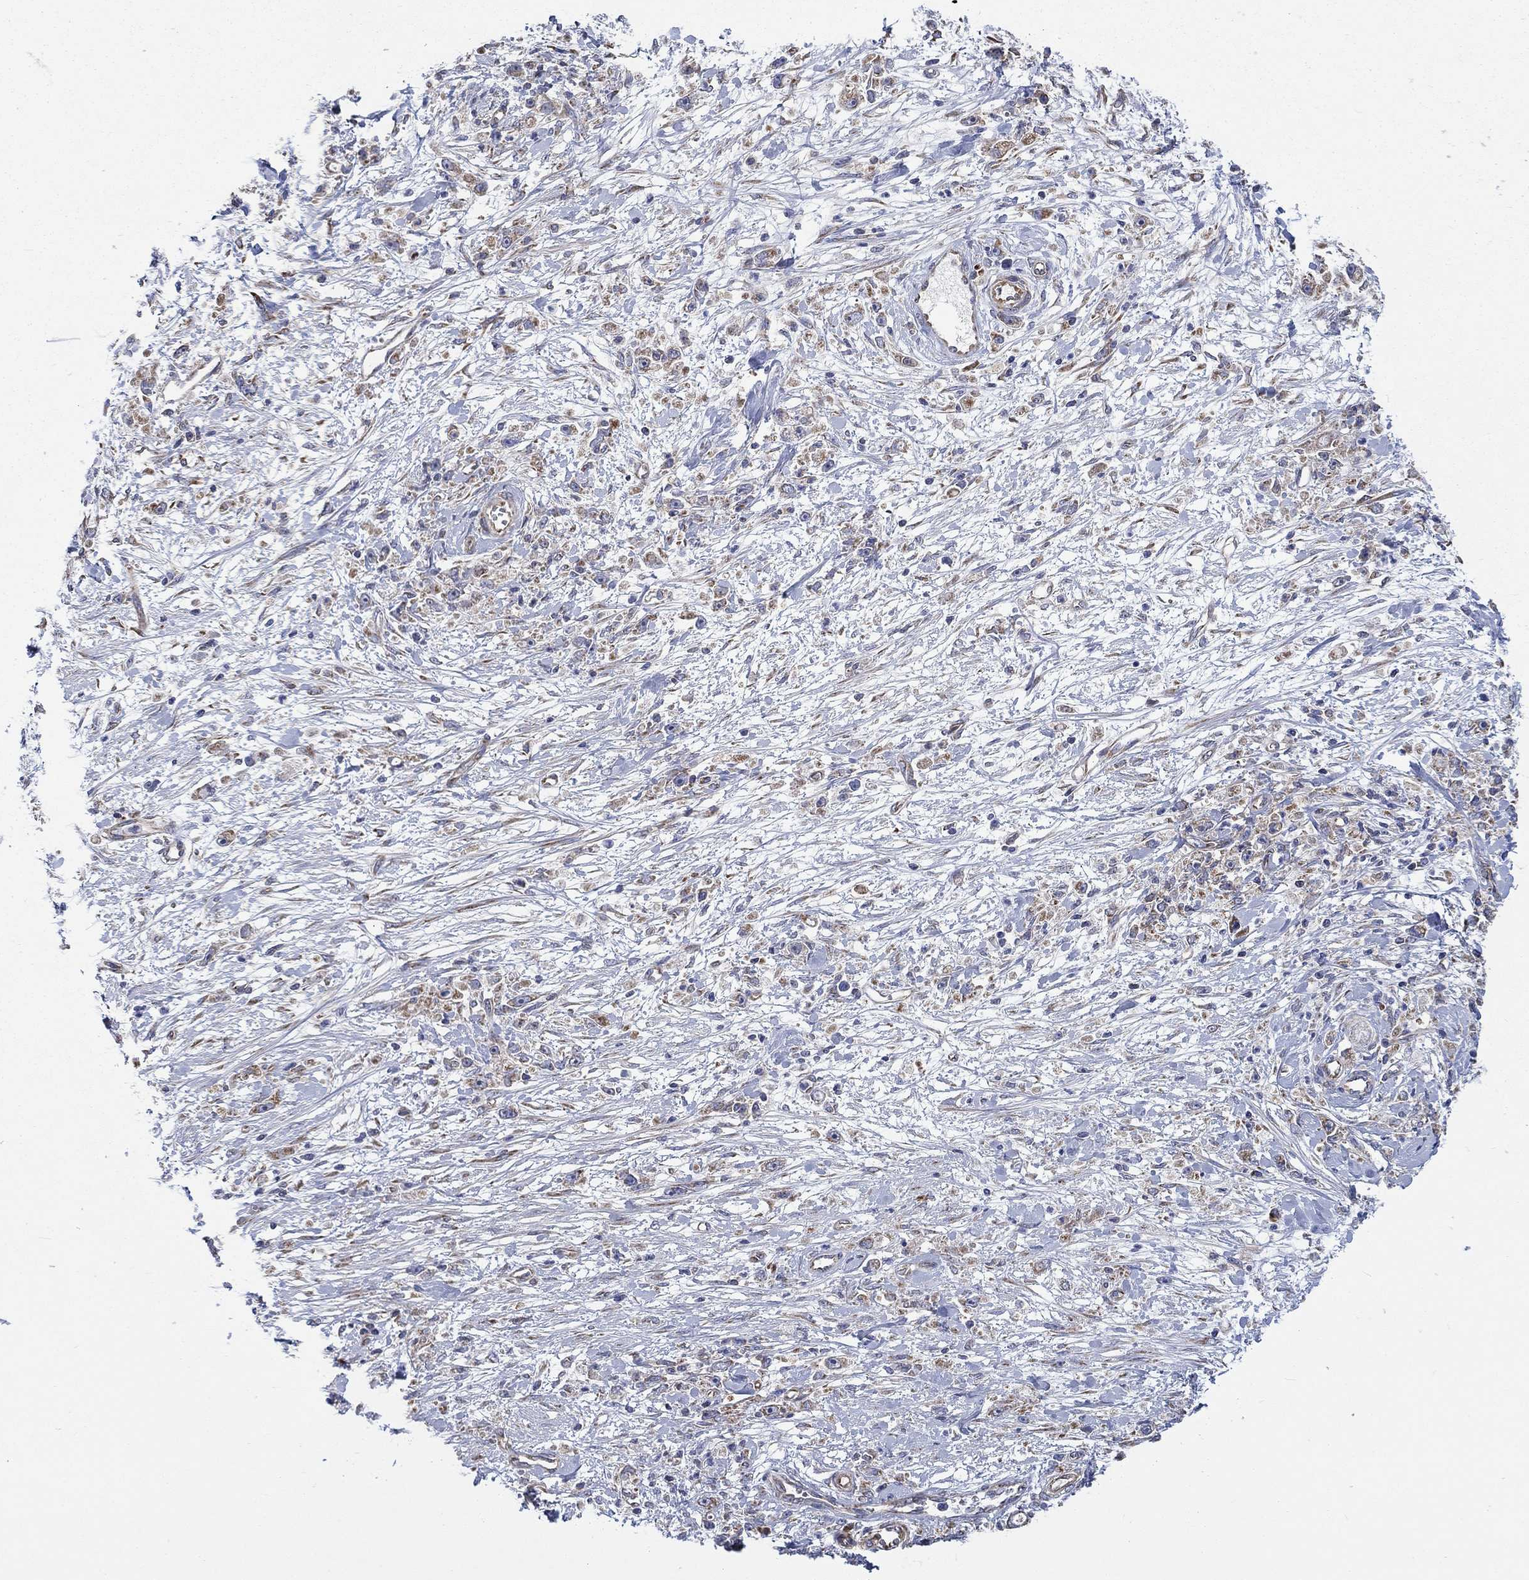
{"staining": {"intensity": "weak", "quantity": ">75%", "location": "cytoplasmic/membranous"}, "tissue": "stomach cancer", "cell_type": "Tumor cells", "image_type": "cancer", "snomed": [{"axis": "morphology", "description": "Adenocarcinoma, NOS"}, {"axis": "topography", "description": "Stomach"}], "caption": "Protein expression analysis of human stomach adenocarcinoma reveals weak cytoplasmic/membranous positivity in approximately >75% of tumor cells. (DAB (3,3'-diaminobenzidine) IHC, brown staining for protein, blue staining for nuclei).", "gene": "RPLP0", "patient": {"sex": "female", "age": 59}}